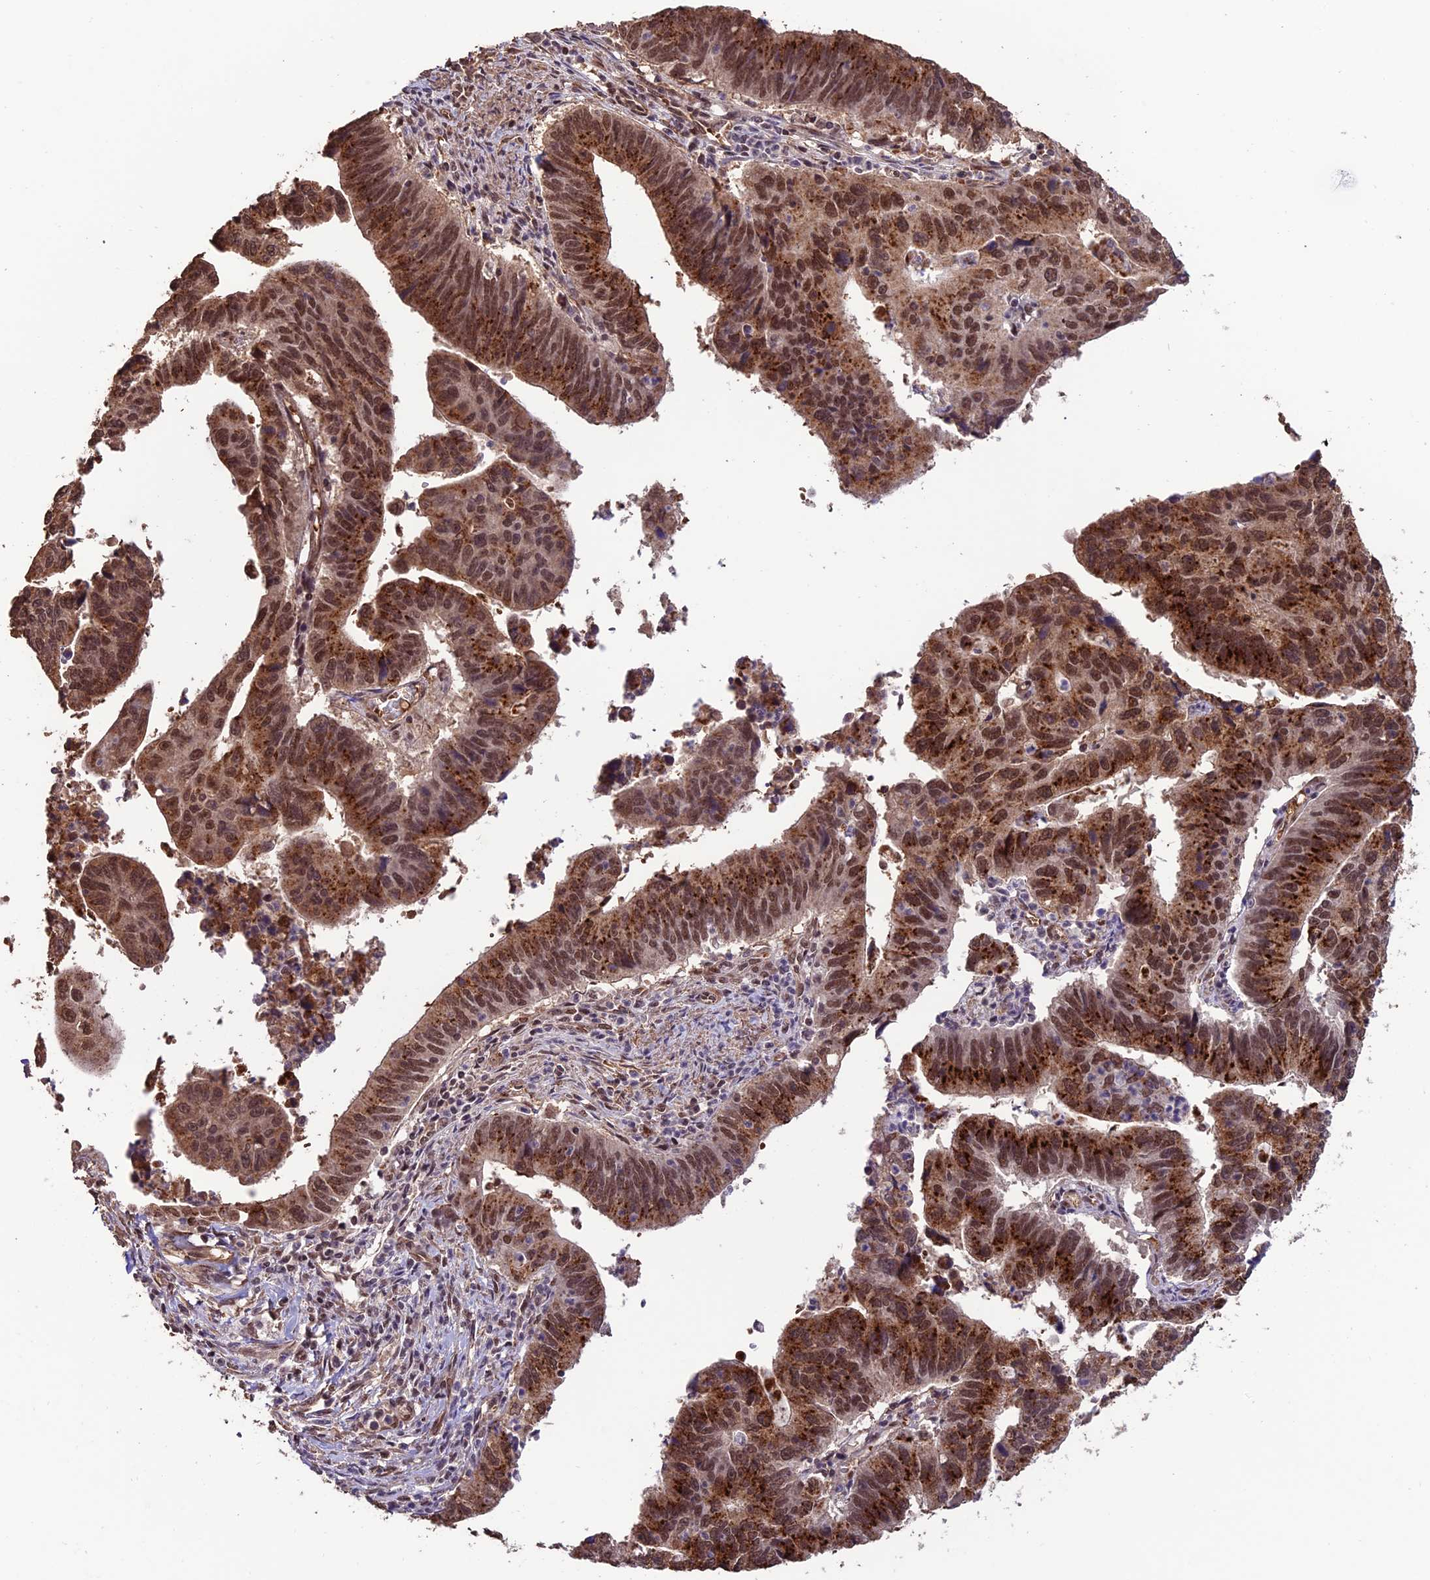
{"staining": {"intensity": "strong", "quantity": ">75%", "location": "cytoplasmic/membranous,nuclear"}, "tissue": "stomach cancer", "cell_type": "Tumor cells", "image_type": "cancer", "snomed": [{"axis": "morphology", "description": "Adenocarcinoma, NOS"}, {"axis": "topography", "description": "Stomach"}], "caption": "Human adenocarcinoma (stomach) stained for a protein (brown) shows strong cytoplasmic/membranous and nuclear positive expression in about >75% of tumor cells.", "gene": "CABIN1", "patient": {"sex": "male", "age": 59}}